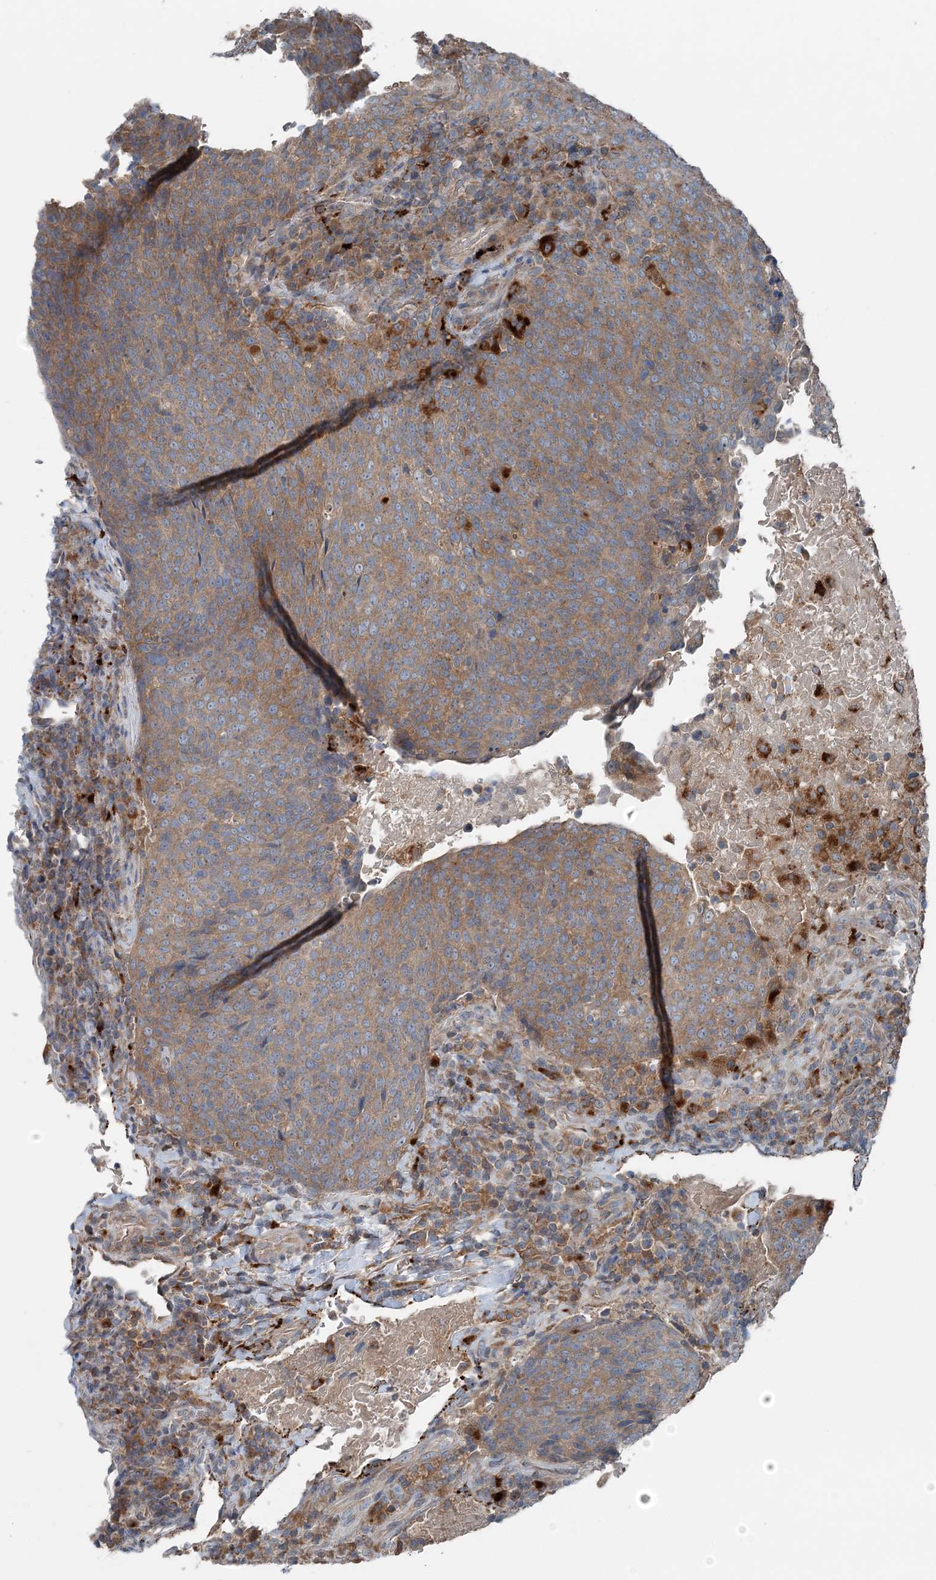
{"staining": {"intensity": "moderate", "quantity": ">75%", "location": "cytoplasmic/membranous"}, "tissue": "head and neck cancer", "cell_type": "Tumor cells", "image_type": "cancer", "snomed": [{"axis": "morphology", "description": "Squamous cell carcinoma, NOS"}, {"axis": "morphology", "description": "Squamous cell carcinoma, metastatic, NOS"}, {"axis": "topography", "description": "Lymph node"}, {"axis": "topography", "description": "Head-Neck"}], "caption": "Immunohistochemistry image of neoplastic tissue: human head and neck cancer stained using IHC shows medium levels of moderate protein expression localized specifically in the cytoplasmic/membranous of tumor cells, appearing as a cytoplasmic/membranous brown color.", "gene": "ASNSD1", "patient": {"sex": "male", "age": 62}}